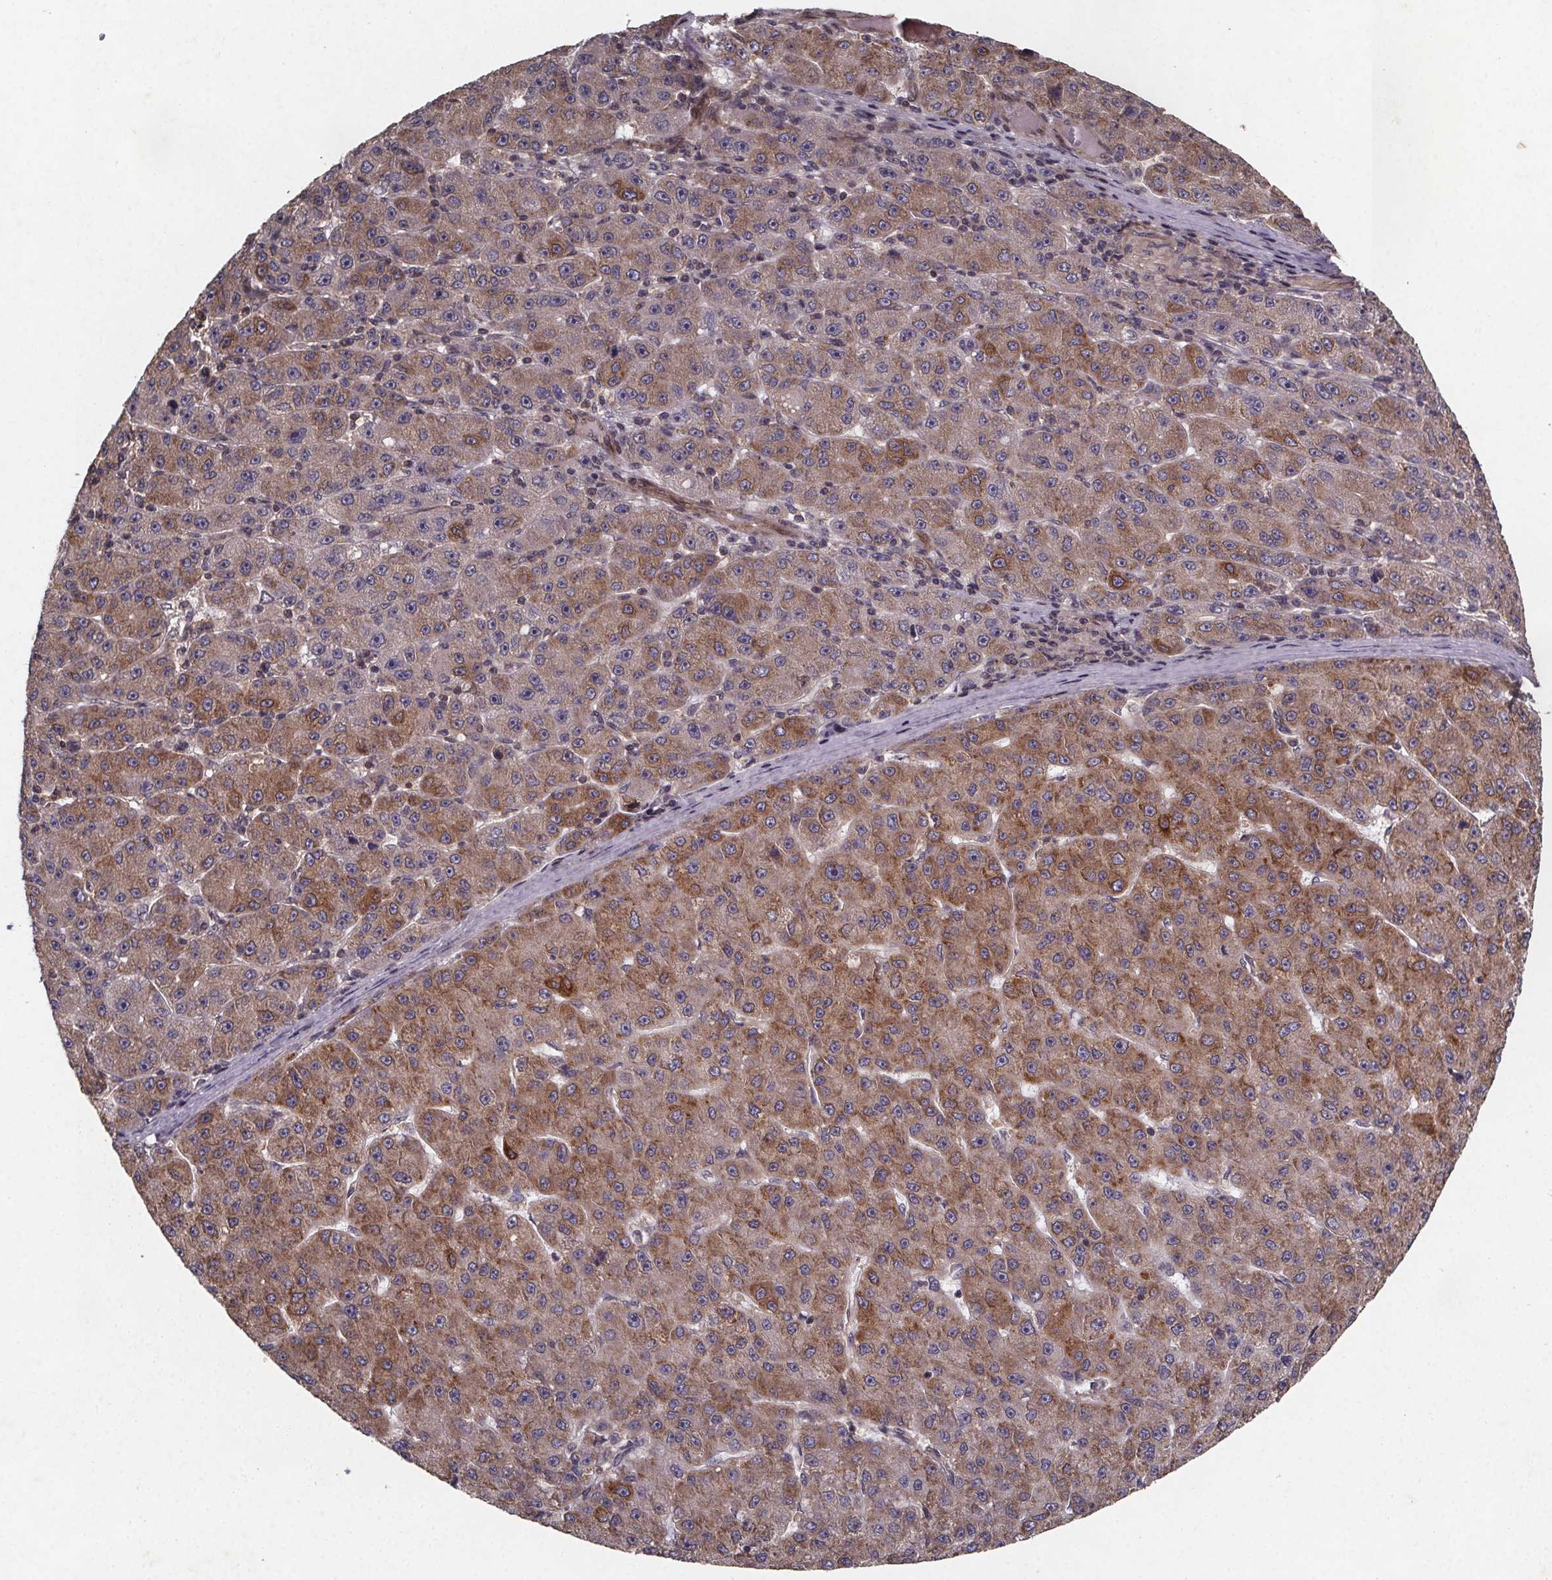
{"staining": {"intensity": "moderate", "quantity": "25%-75%", "location": "cytoplasmic/membranous"}, "tissue": "liver cancer", "cell_type": "Tumor cells", "image_type": "cancer", "snomed": [{"axis": "morphology", "description": "Carcinoma, Hepatocellular, NOS"}, {"axis": "topography", "description": "Liver"}], "caption": "A high-resolution histopathology image shows immunohistochemistry staining of hepatocellular carcinoma (liver), which reveals moderate cytoplasmic/membranous staining in about 25%-75% of tumor cells. (DAB (3,3'-diaminobenzidine) = brown stain, brightfield microscopy at high magnification).", "gene": "PIERCE2", "patient": {"sex": "male", "age": 67}}